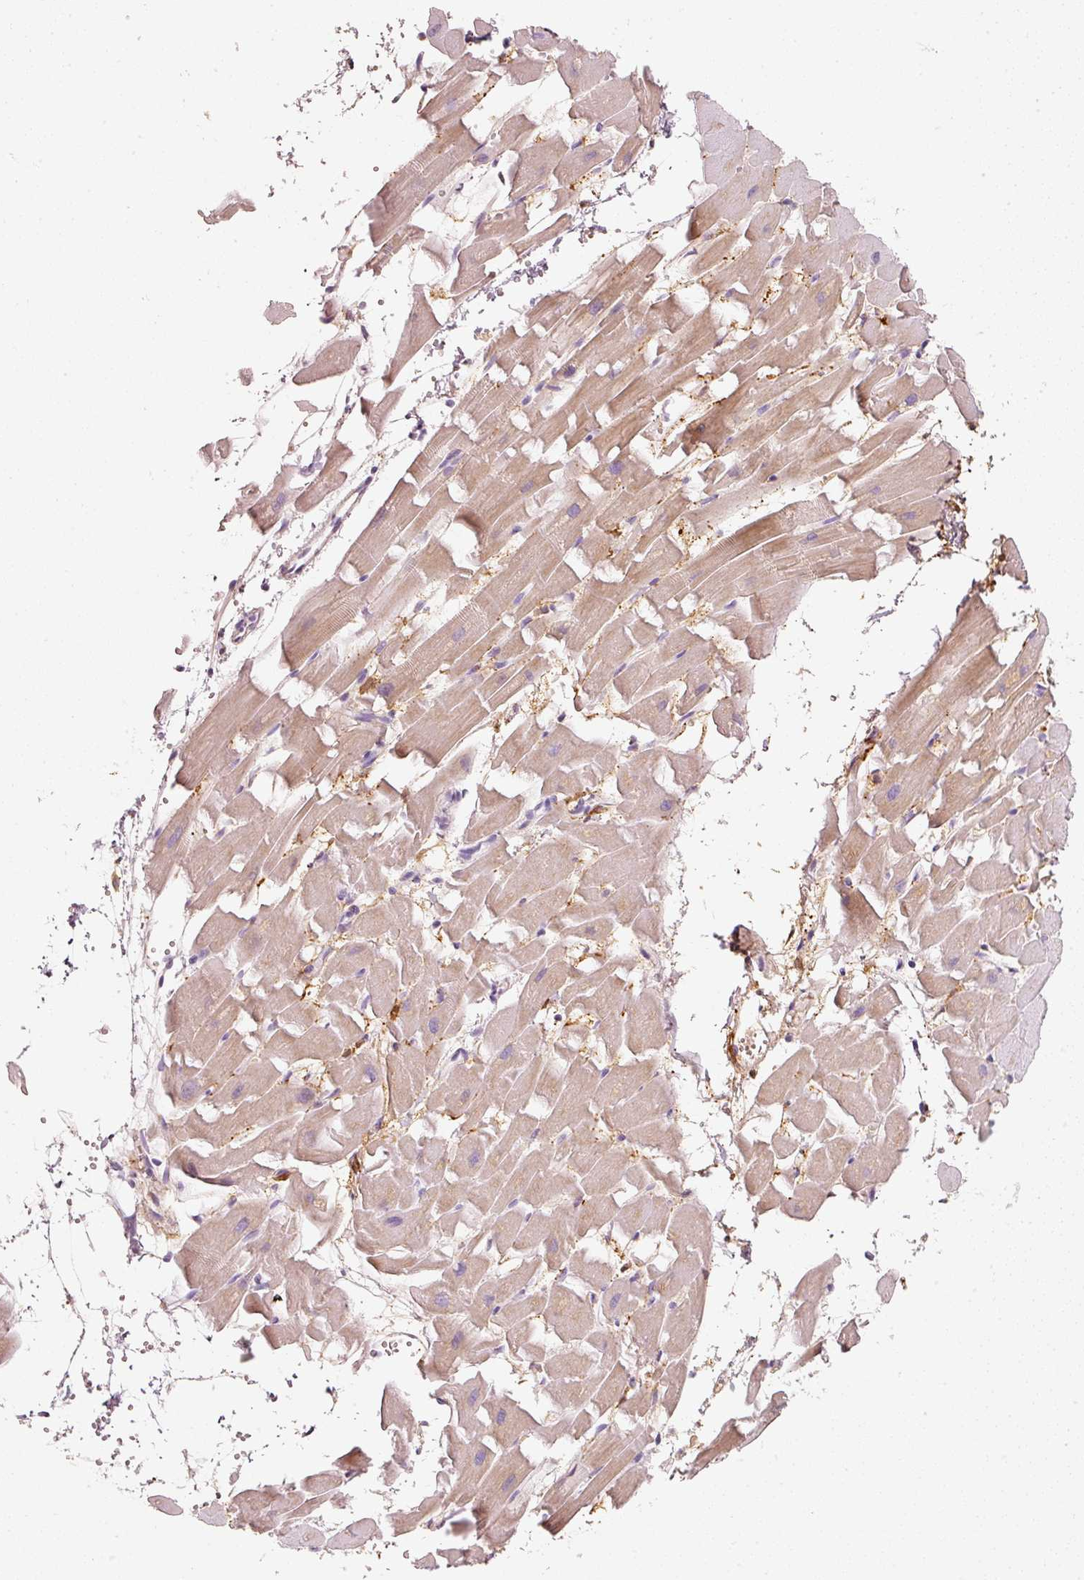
{"staining": {"intensity": "weak", "quantity": "25%-75%", "location": "cytoplasmic/membranous"}, "tissue": "heart muscle", "cell_type": "Cardiomyocytes", "image_type": "normal", "snomed": [{"axis": "morphology", "description": "Normal tissue, NOS"}, {"axis": "topography", "description": "Heart"}], "caption": "Immunohistochemical staining of benign human heart muscle demonstrates 25%-75% levels of weak cytoplasmic/membranous protein positivity in approximately 25%-75% of cardiomyocytes. The protein of interest is shown in brown color, while the nuclei are stained blue.", "gene": "IQGAP2", "patient": {"sex": "male", "age": 37}}